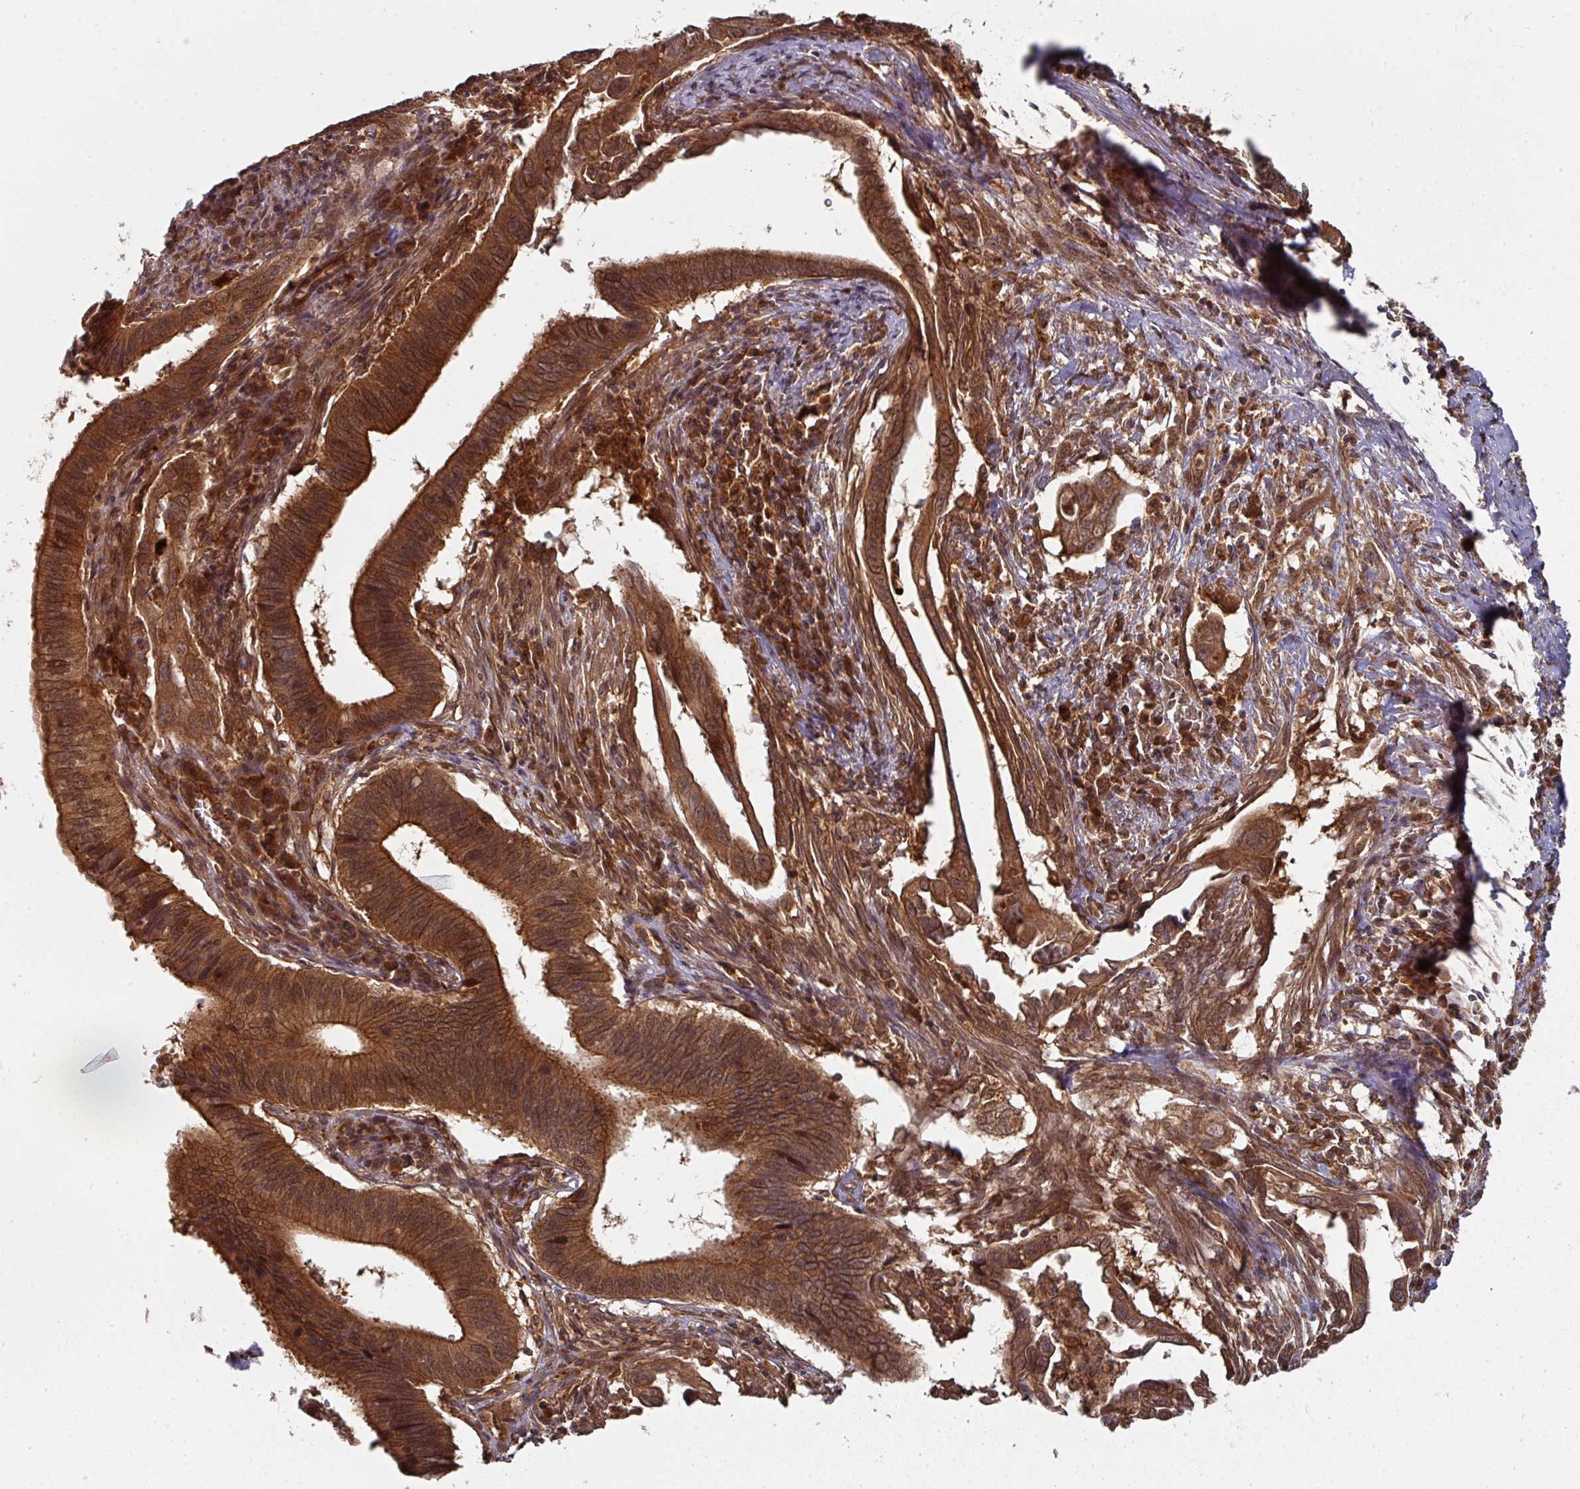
{"staining": {"intensity": "strong", "quantity": ">75%", "location": "cytoplasmic/membranous"}, "tissue": "cervical cancer", "cell_type": "Tumor cells", "image_type": "cancer", "snomed": [{"axis": "morphology", "description": "Adenocarcinoma, NOS"}, {"axis": "topography", "description": "Cervix"}], "caption": "Immunohistochemistry (IHC) (DAB (3,3'-diaminobenzidine)) staining of human cervical cancer exhibits strong cytoplasmic/membranous protein positivity in about >75% of tumor cells. The staining is performed using DAB (3,3'-diaminobenzidine) brown chromogen to label protein expression. The nuclei are counter-stained blue using hematoxylin.", "gene": "EIF4EBP2", "patient": {"sex": "female", "age": 42}}